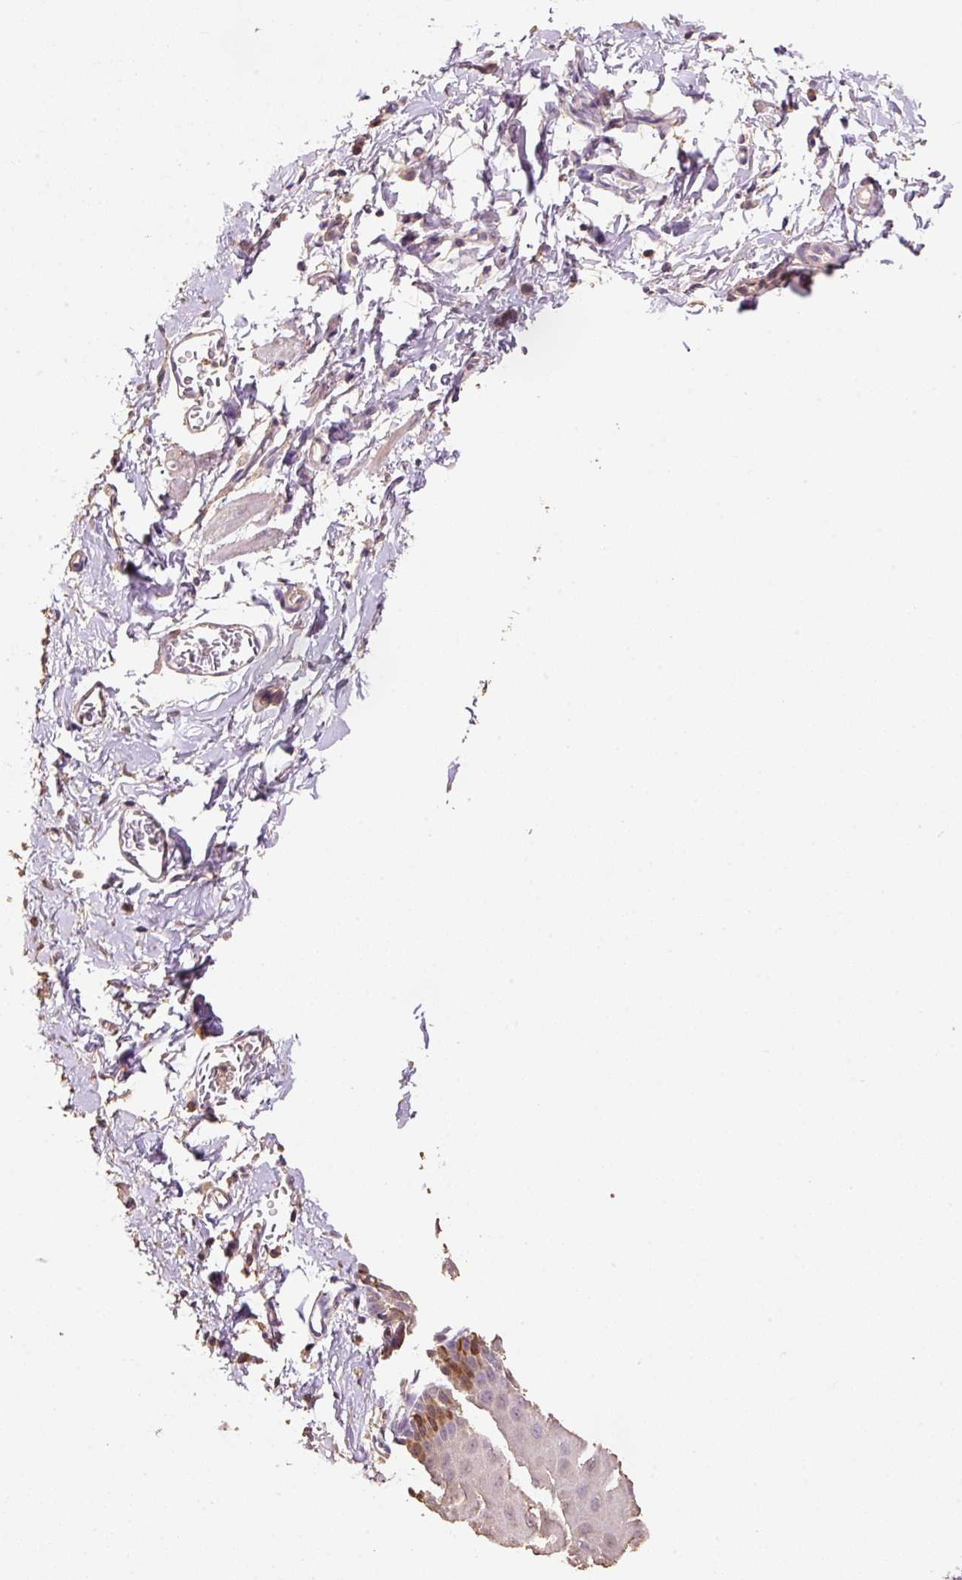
{"staining": {"intensity": "moderate", "quantity": "25%-75%", "location": "cytoplasmic/membranous"}, "tissue": "esophagus", "cell_type": "Squamous epithelial cells", "image_type": "normal", "snomed": [{"axis": "morphology", "description": "Normal tissue, NOS"}, {"axis": "topography", "description": "Esophagus"}], "caption": "Immunohistochemical staining of unremarkable esophagus demonstrates moderate cytoplasmic/membranous protein positivity in approximately 25%-75% of squamous epithelial cells. The staining was performed using DAB (3,3'-diaminobenzidine) to visualize the protein expression in brown, while the nuclei were stained in blue with hematoxylin (Magnification: 20x).", "gene": "HERC2", "patient": {"sex": "male", "age": 70}}